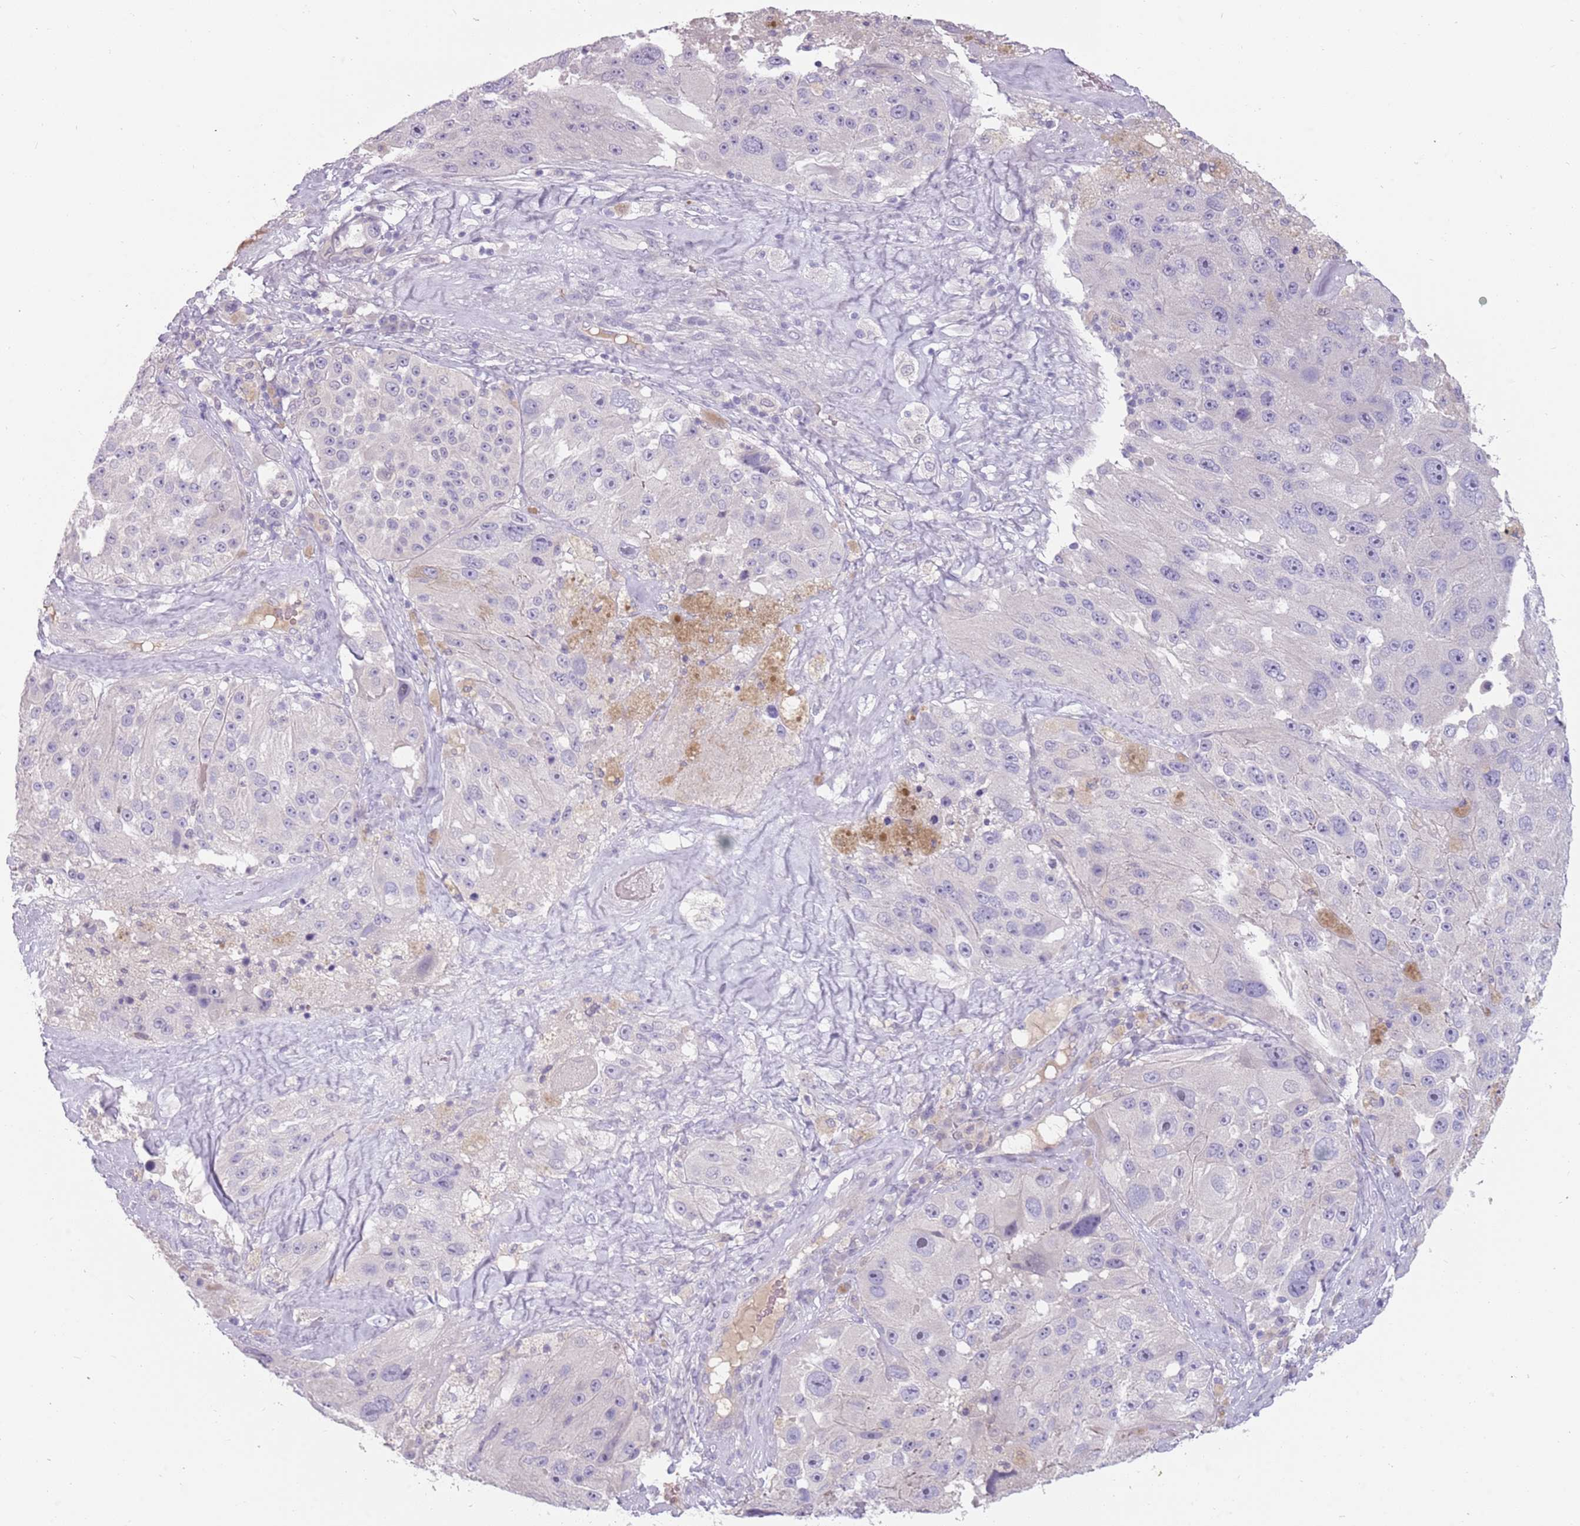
{"staining": {"intensity": "negative", "quantity": "none", "location": "none"}, "tissue": "melanoma", "cell_type": "Tumor cells", "image_type": "cancer", "snomed": [{"axis": "morphology", "description": "Malignant melanoma, Metastatic site"}, {"axis": "topography", "description": "Lymph node"}], "caption": "The histopathology image displays no staining of tumor cells in melanoma.", "gene": "DDX4", "patient": {"sex": "male", "age": 62}}